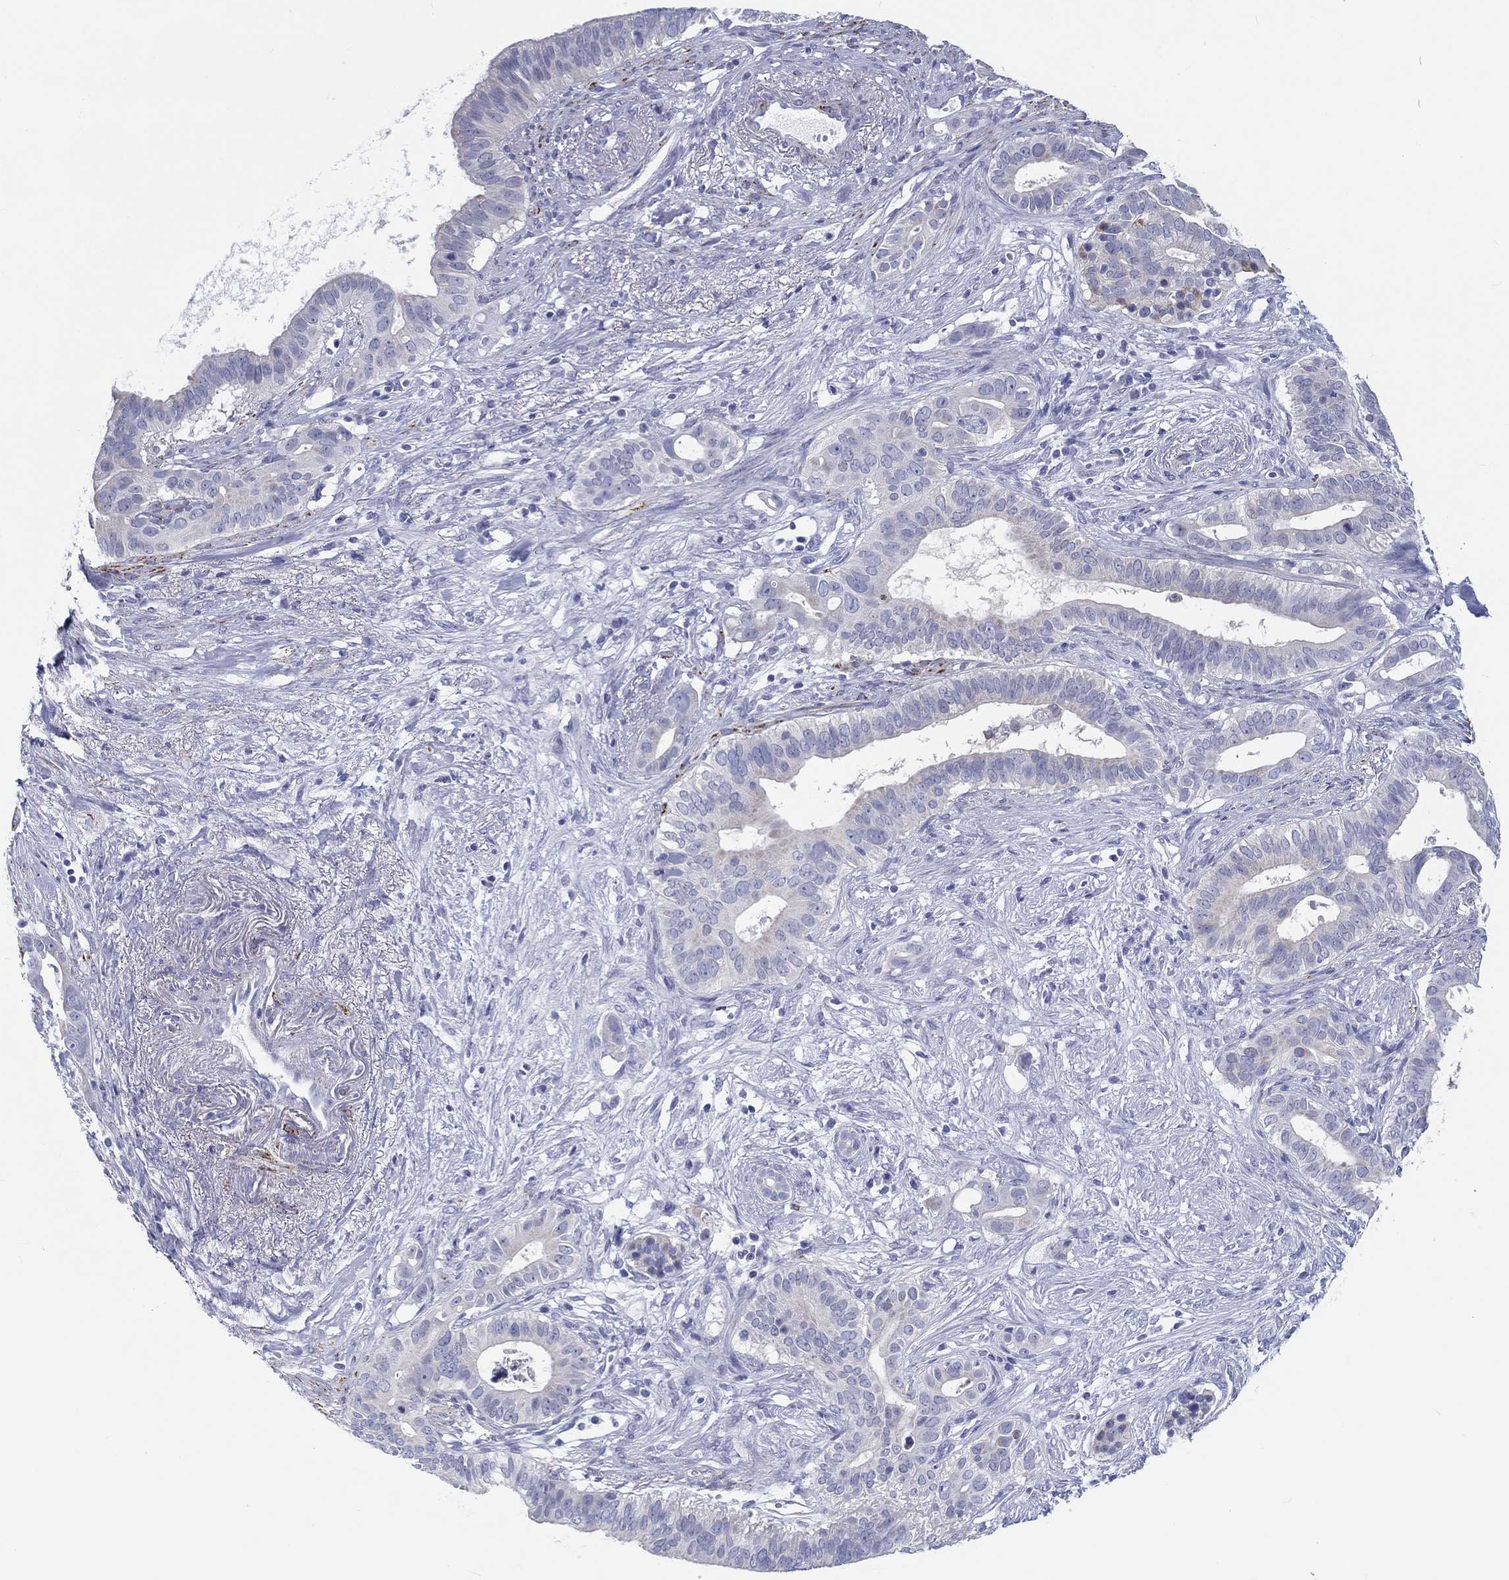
{"staining": {"intensity": "strong", "quantity": "<25%", "location": "cytoplasmic/membranous"}, "tissue": "pancreatic cancer", "cell_type": "Tumor cells", "image_type": "cancer", "snomed": [{"axis": "morphology", "description": "Adenocarcinoma, NOS"}, {"axis": "topography", "description": "Pancreas"}], "caption": "Protein staining by immunohistochemistry (IHC) reveals strong cytoplasmic/membranous expression in about <25% of tumor cells in pancreatic adenocarcinoma.", "gene": "H1-1", "patient": {"sex": "male", "age": 61}}